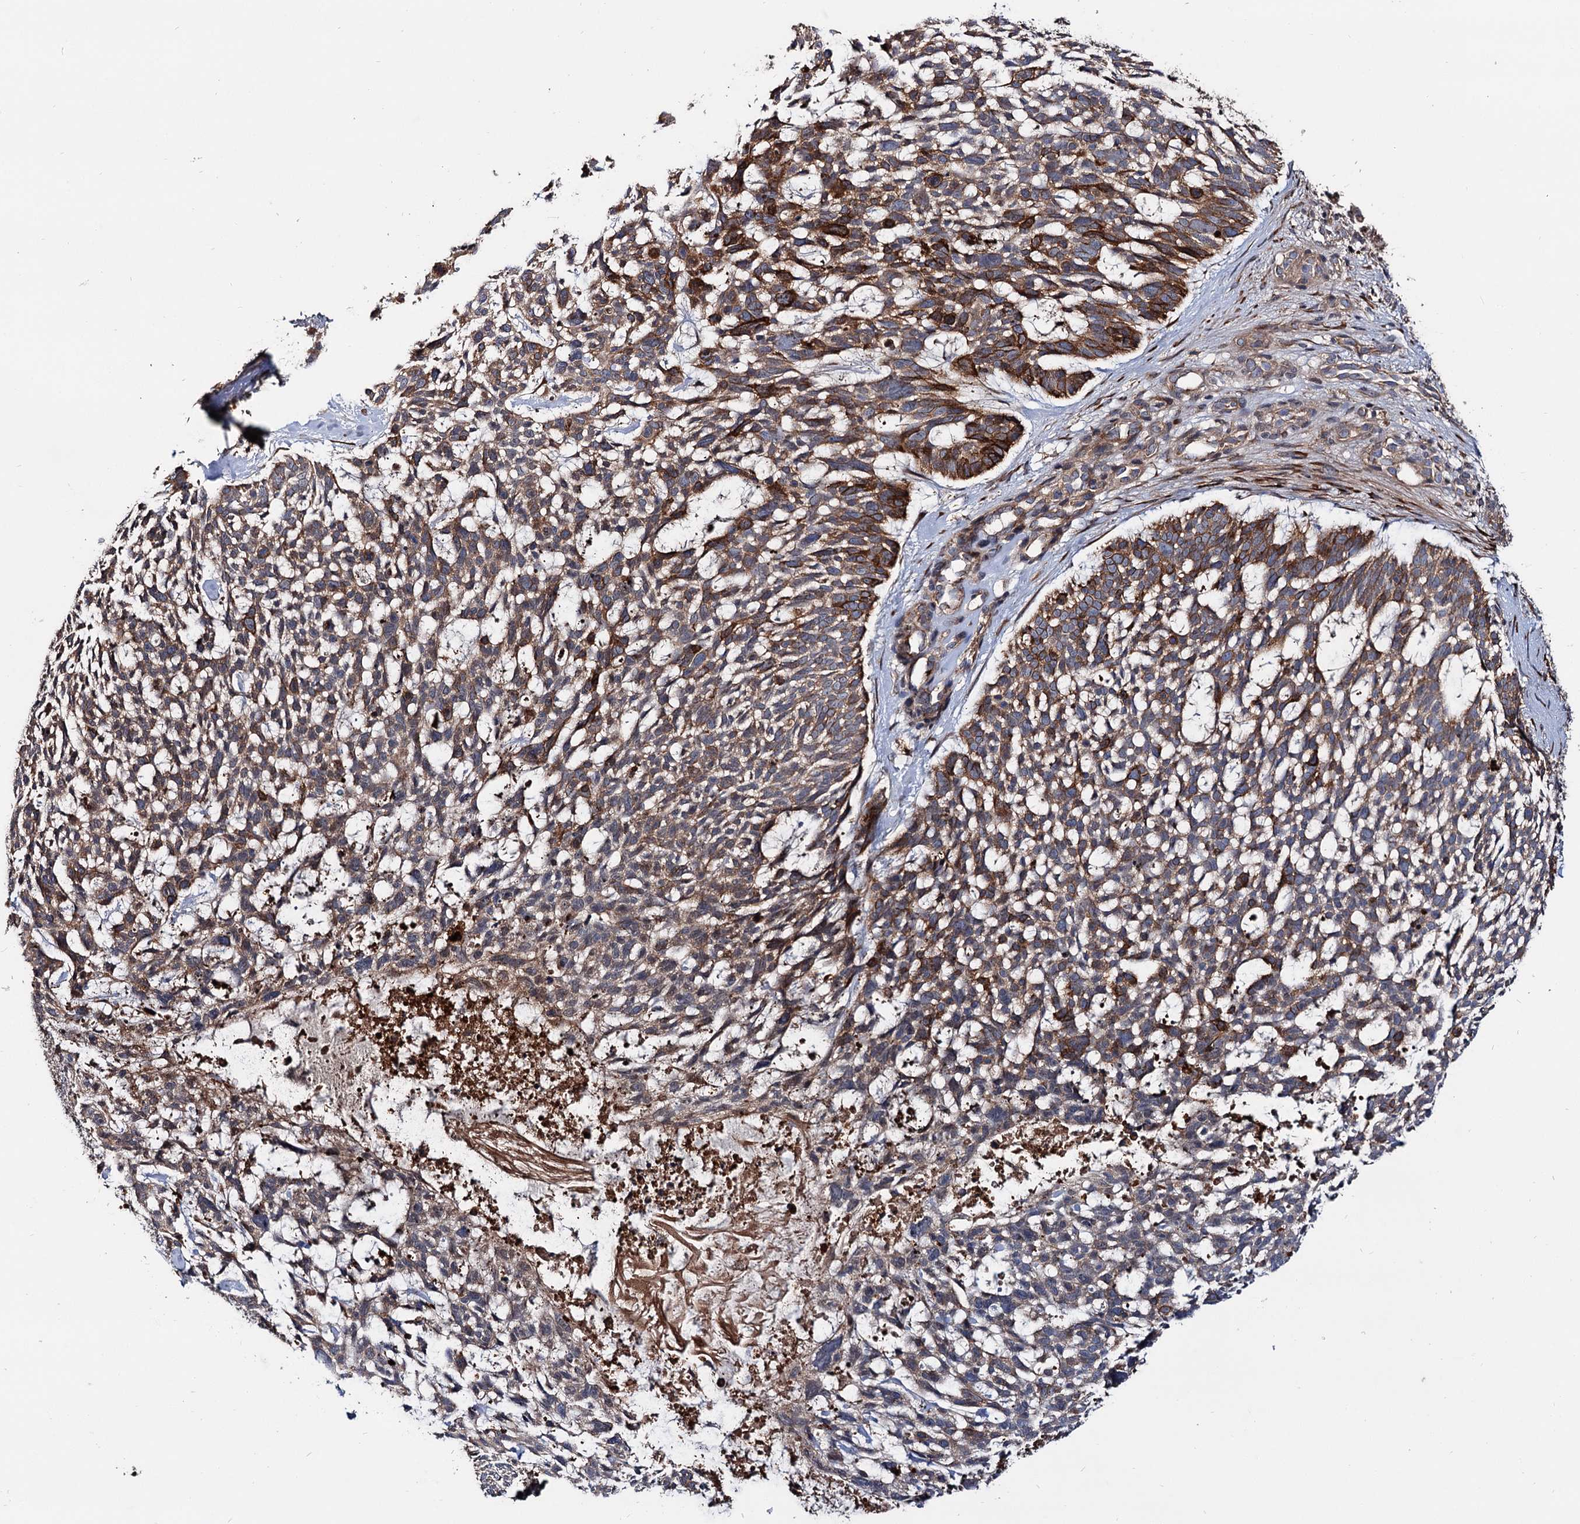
{"staining": {"intensity": "moderate", "quantity": ">75%", "location": "cytoplasmic/membranous"}, "tissue": "skin cancer", "cell_type": "Tumor cells", "image_type": "cancer", "snomed": [{"axis": "morphology", "description": "Basal cell carcinoma"}, {"axis": "topography", "description": "Skin"}], "caption": "This is an image of IHC staining of skin cancer, which shows moderate staining in the cytoplasmic/membranous of tumor cells.", "gene": "RNF111", "patient": {"sex": "male", "age": 88}}